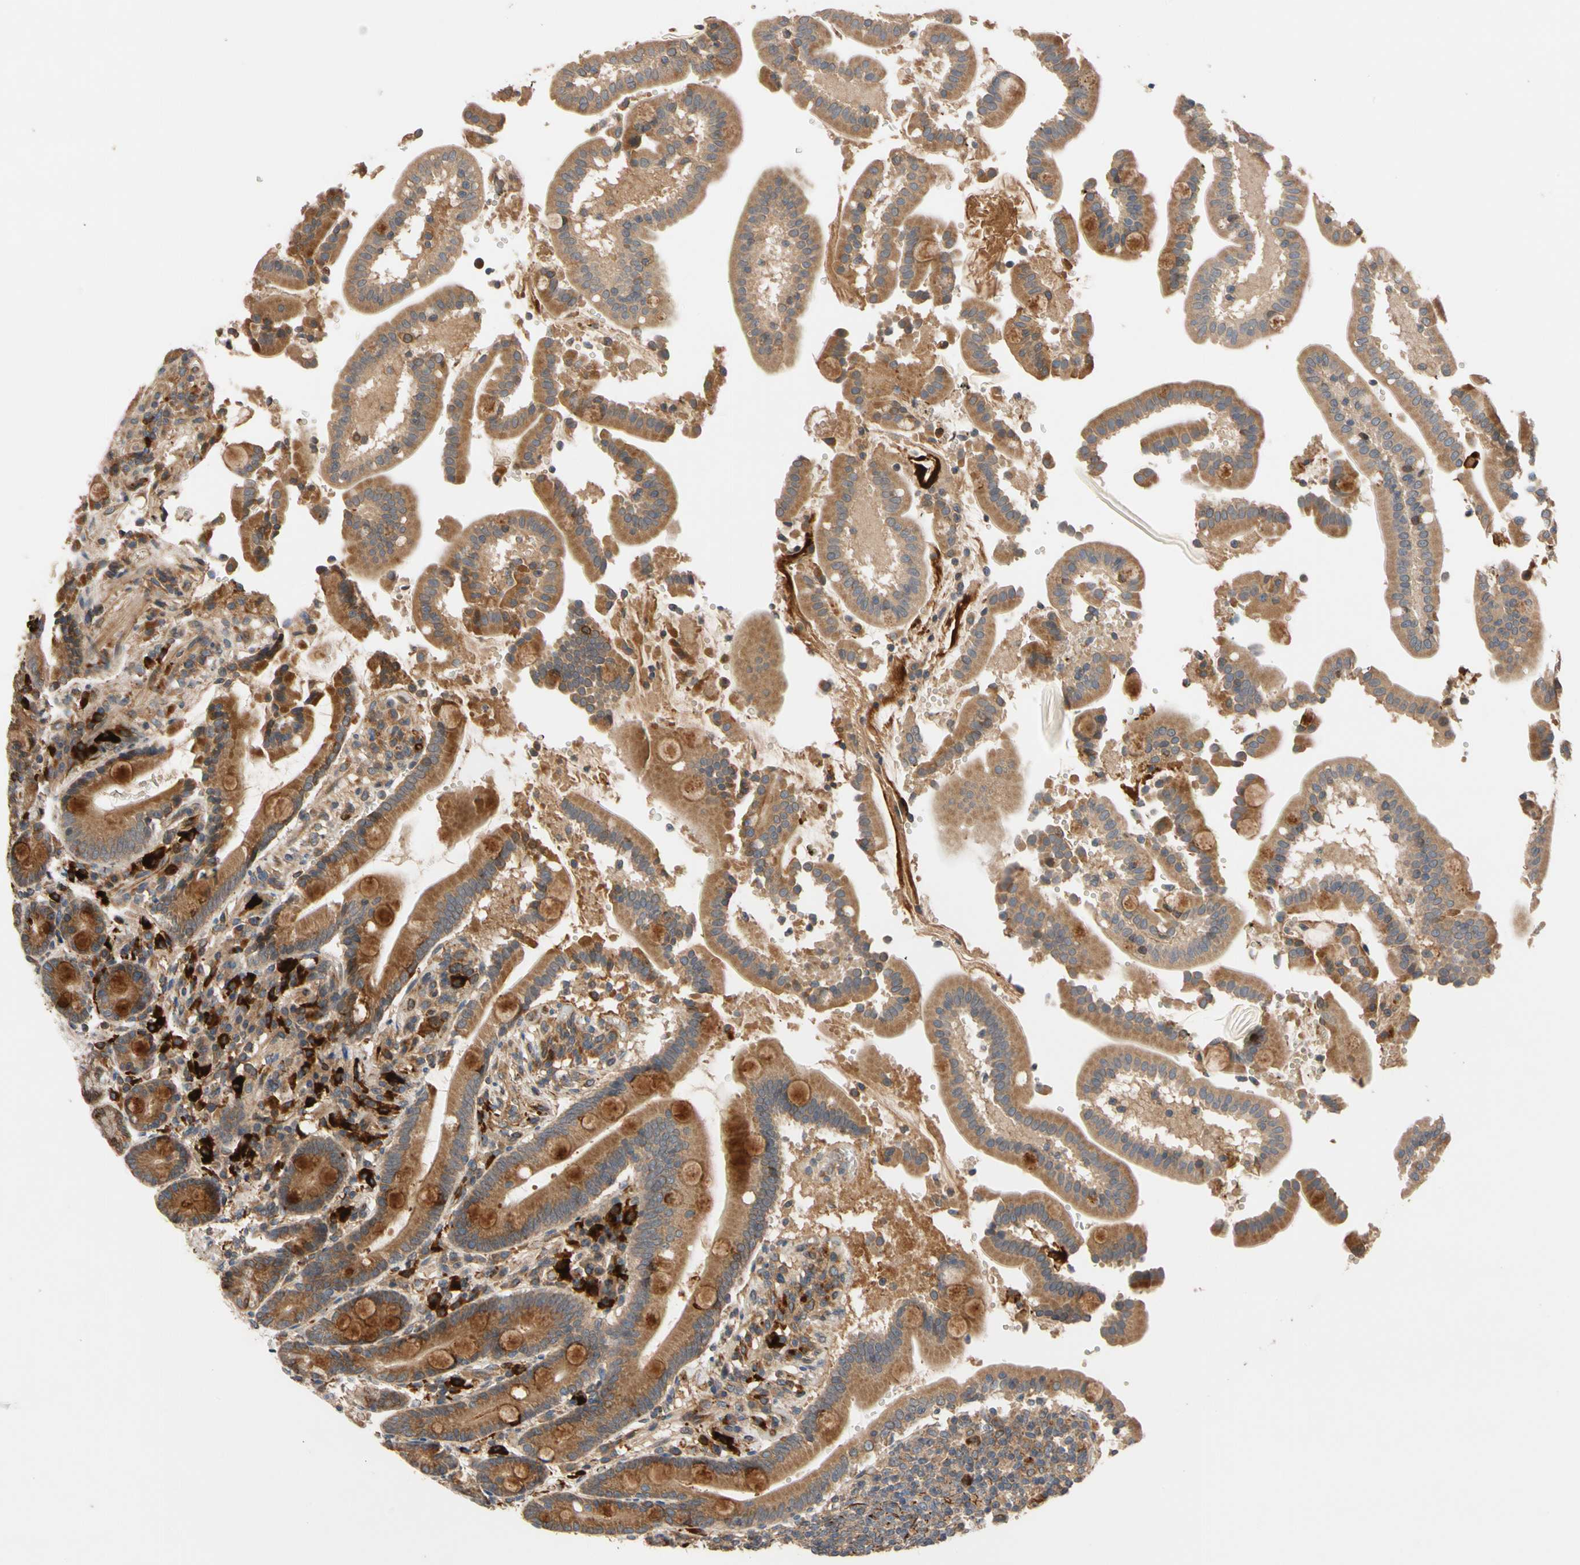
{"staining": {"intensity": "strong", "quantity": ">75%", "location": "cytoplasmic/membranous"}, "tissue": "duodenum", "cell_type": "Glandular cells", "image_type": "normal", "snomed": [{"axis": "morphology", "description": "Normal tissue, NOS"}, {"axis": "topography", "description": "Small intestine, NOS"}], "caption": "Immunohistochemistry micrograph of unremarkable human duodenum stained for a protein (brown), which exhibits high levels of strong cytoplasmic/membranous positivity in about >75% of glandular cells.", "gene": "FGD6", "patient": {"sex": "female", "age": 71}}